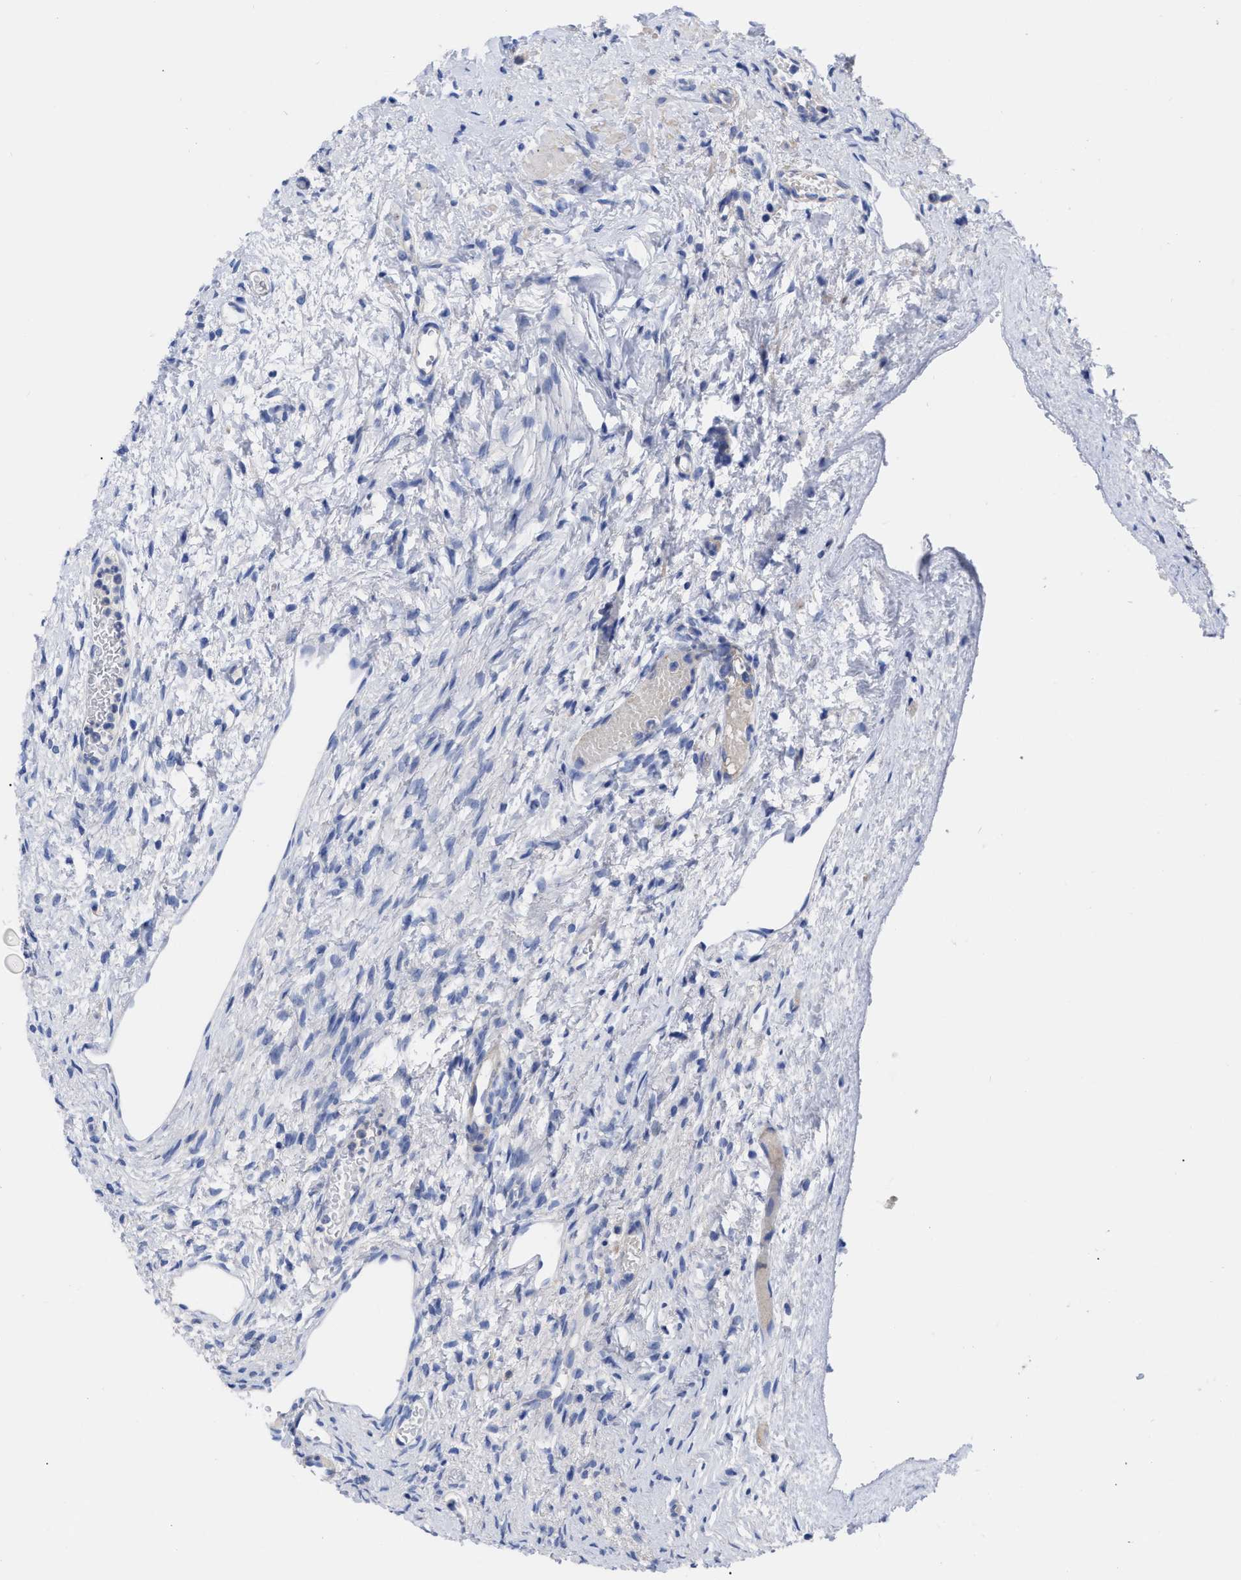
{"staining": {"intensity": "moderate", "quantity": ">75%", "location": "cytoplasmic/membranous"}, "tissue": "ovary", "cell_type": "Follicle cells", "image_type": "normal", "snomed": [{"axis": "morphology", "description": "Normal tissue, NOS"}, {"axis": "topography", "description": "Ovary"}], "caption": "A micrograph of human ovary stained for a protein displays moderate cytoplasmic/membranous brown staining in follicle cells. (Brightfield microscopy of DAB IHC at high magnification).", "gene": "RBKS", "patient": {"sex": "female", "age": 33}}